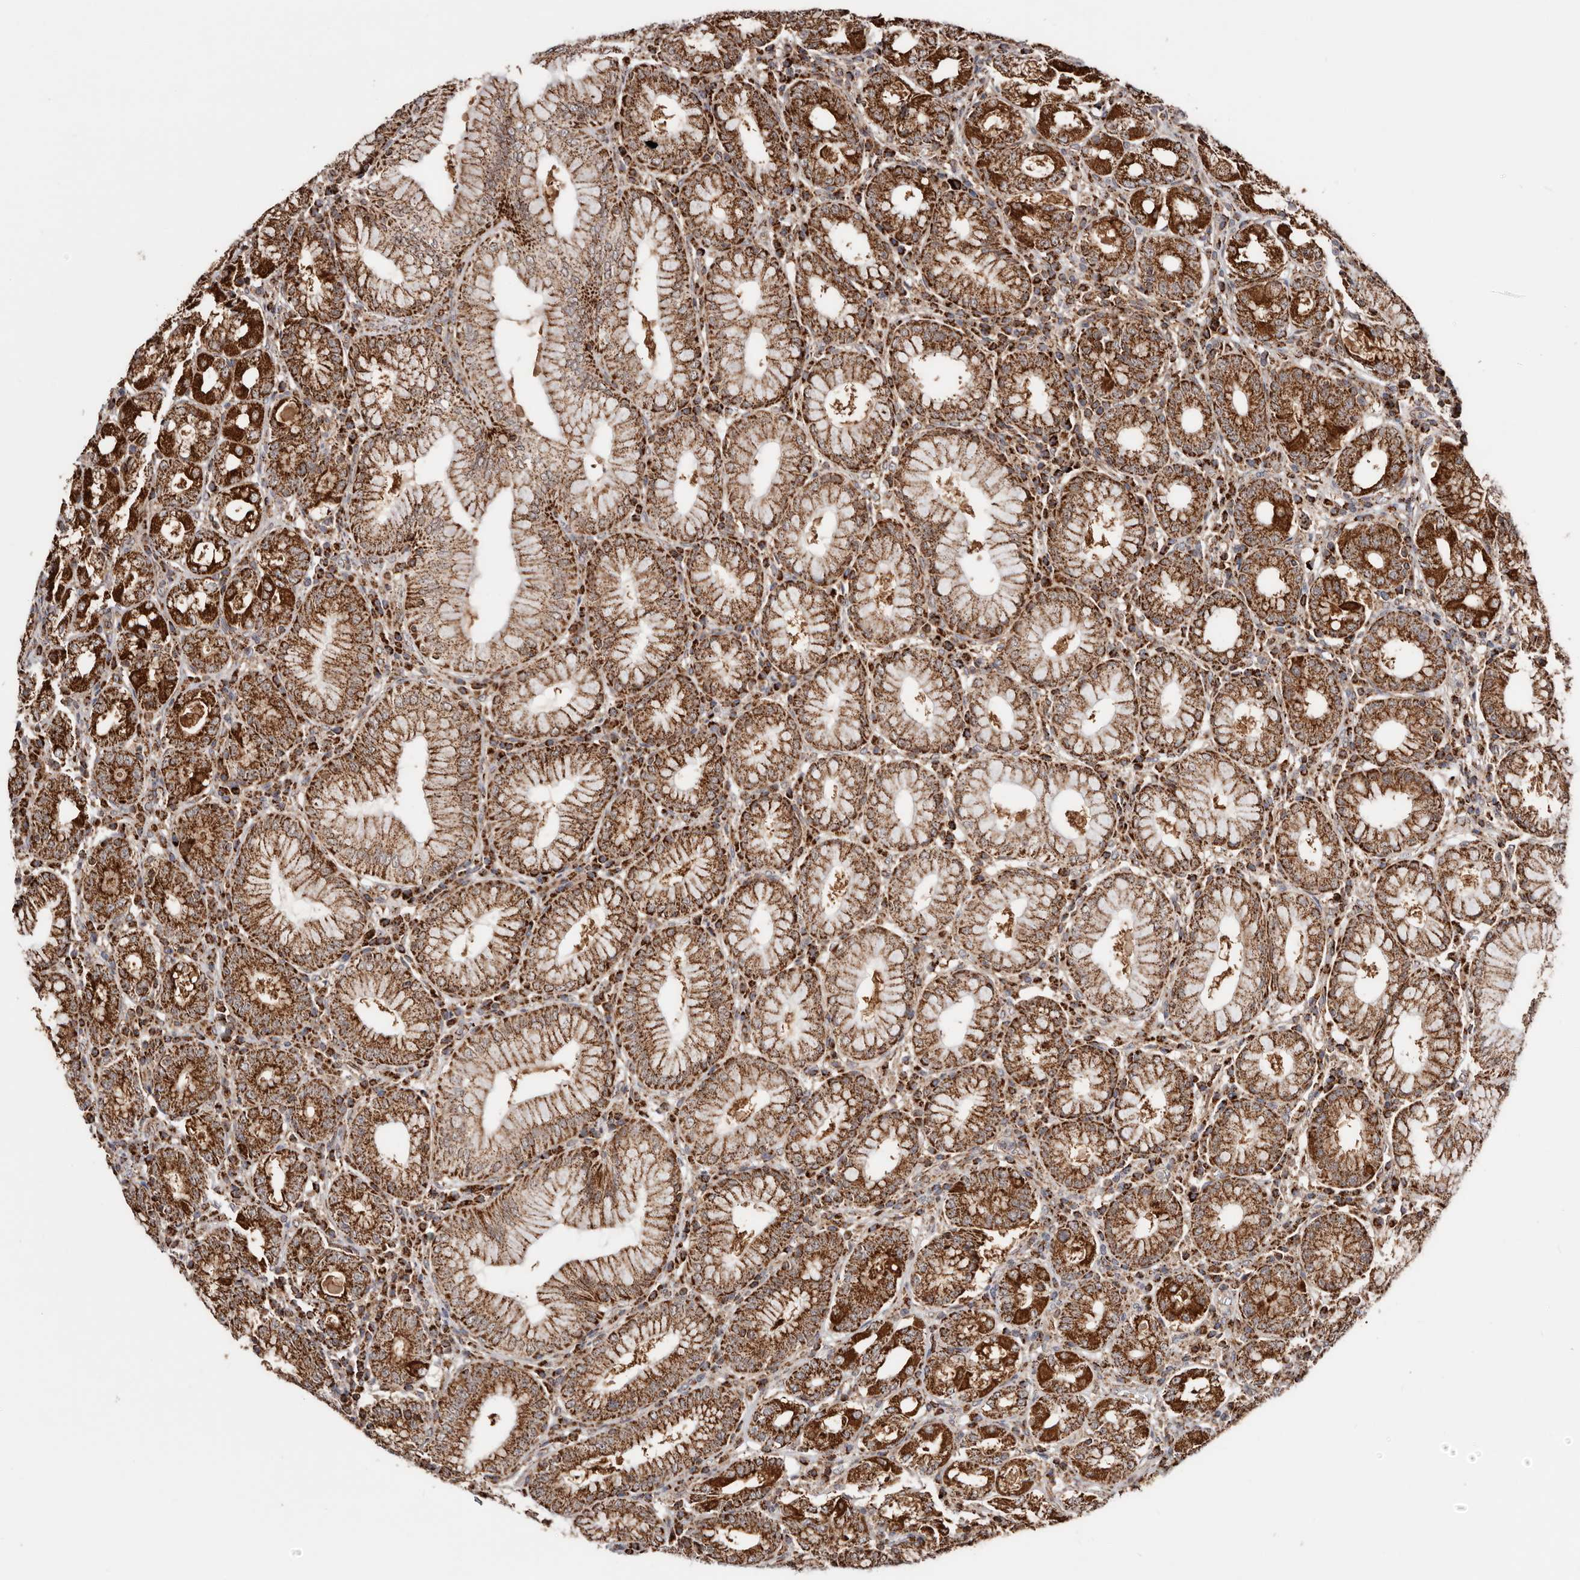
{"staining": {"intensity": "strong", "quantity": ">75%", "location": "cytoplasmic/membranous"}, "tissue": "stomach", "cell_type": "Glandular cells", "image_type": "normal", "snomed": [{"axis": "morphology", "description": "Normal tissue, NOS"}, {"axis": "topography", "description": "Stomach"}, {"axis": "topography", "description": "Stomach, lower"}], "caption": "Glandular cells demonstrate high levels of strong cytoplasmic/membranous positivity in approximately >75% of cells in normal stomach.", "gene": "PRKACB", "patient": {"sex": "female", "age": 56}}